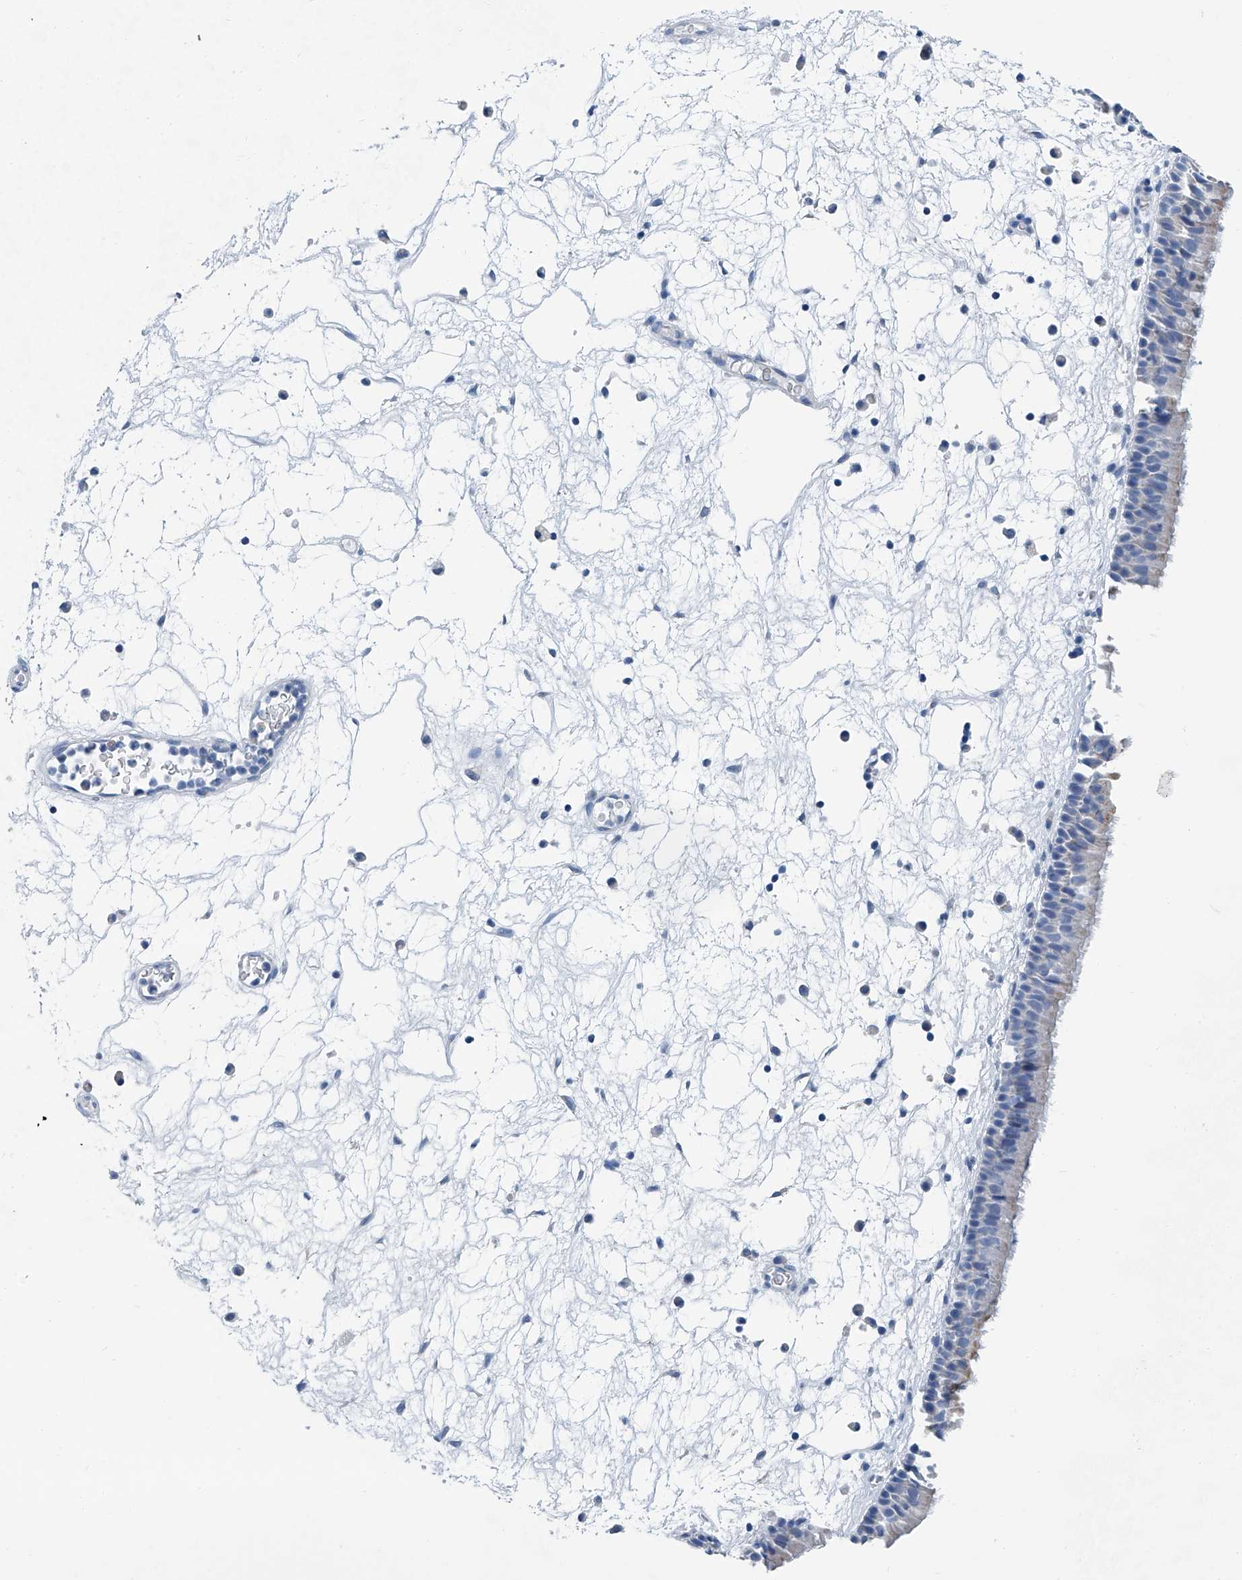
{"staining": {"intensity": "moderate", "quantity": "<25%", "location": "cytoplasmic/membranous"}, "tissue": "nasopharynx", "cell_type": "Respiratory epithelial cells", "image_type": "normal", "snomed": [{"axis": "morphology", "description": "Normal tissue, NOS"}, {"axis": "morphology", "description": "Inflammation, NOS"}, {"axis": "morphology", "description": "Malignant melanoma, Metastatic site"}, {"axis": "topography", "description": "Nasopharynx"}], "caption": "Protein expression by IHC exhibits moderate cytoplasmic/membranous positivity in about <25% of respiratory epithelial cells in benign nasopharynx. (DAB IHC with brightfield microscopy, high magnification).", "gene": "MT", "patient": {"sex": "male", "age": 70}}